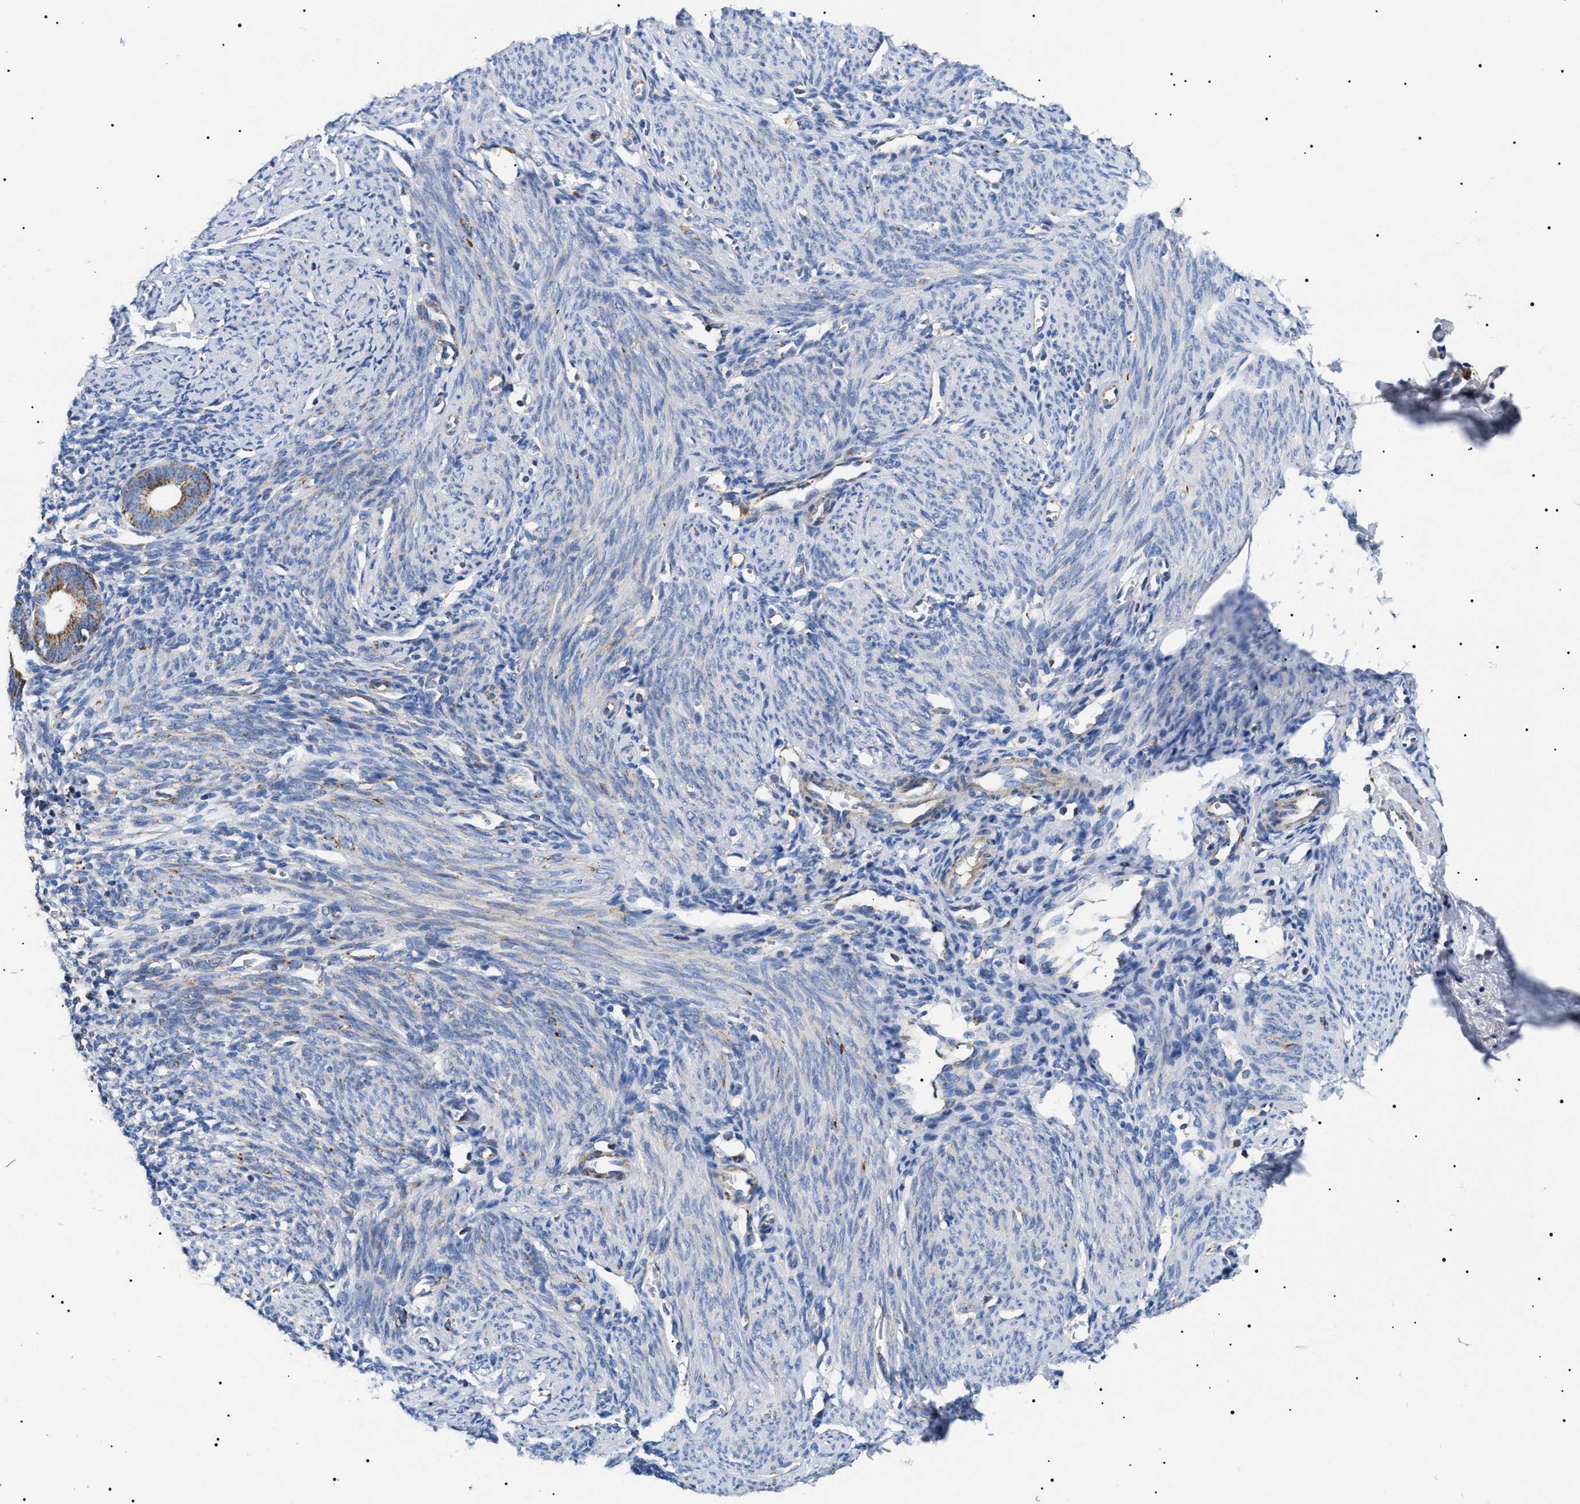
{"staining": {"intensity": "negative", "quantity": "none", "location": "none"}, "tissue": "endometrium", "cell_type": "Cells in endometrial stroma", "image_type": "normal", "snomed": [{"axis": "morphology", "description": "Normal tissue, NOS"}, {"axis": "morphology", "description": "Adenocarcinoma, NOS"}, {"axis": "topography", "description": "Endometrium"}], "caption": "Immunohistochemistry photomicrograph of benign endometrium: human endometrium stained with DAB (3,3'-diaminobenzidine) reveals no significant protein positivity in cells in endometrial stroma. (Stains: DAB immunohistochemistry with hematoxylin counter stain, Microscopy: brightfield microscopy at high magnification).", "gene": "OXSM", "patient": {"sex": "female", "age": 57}}